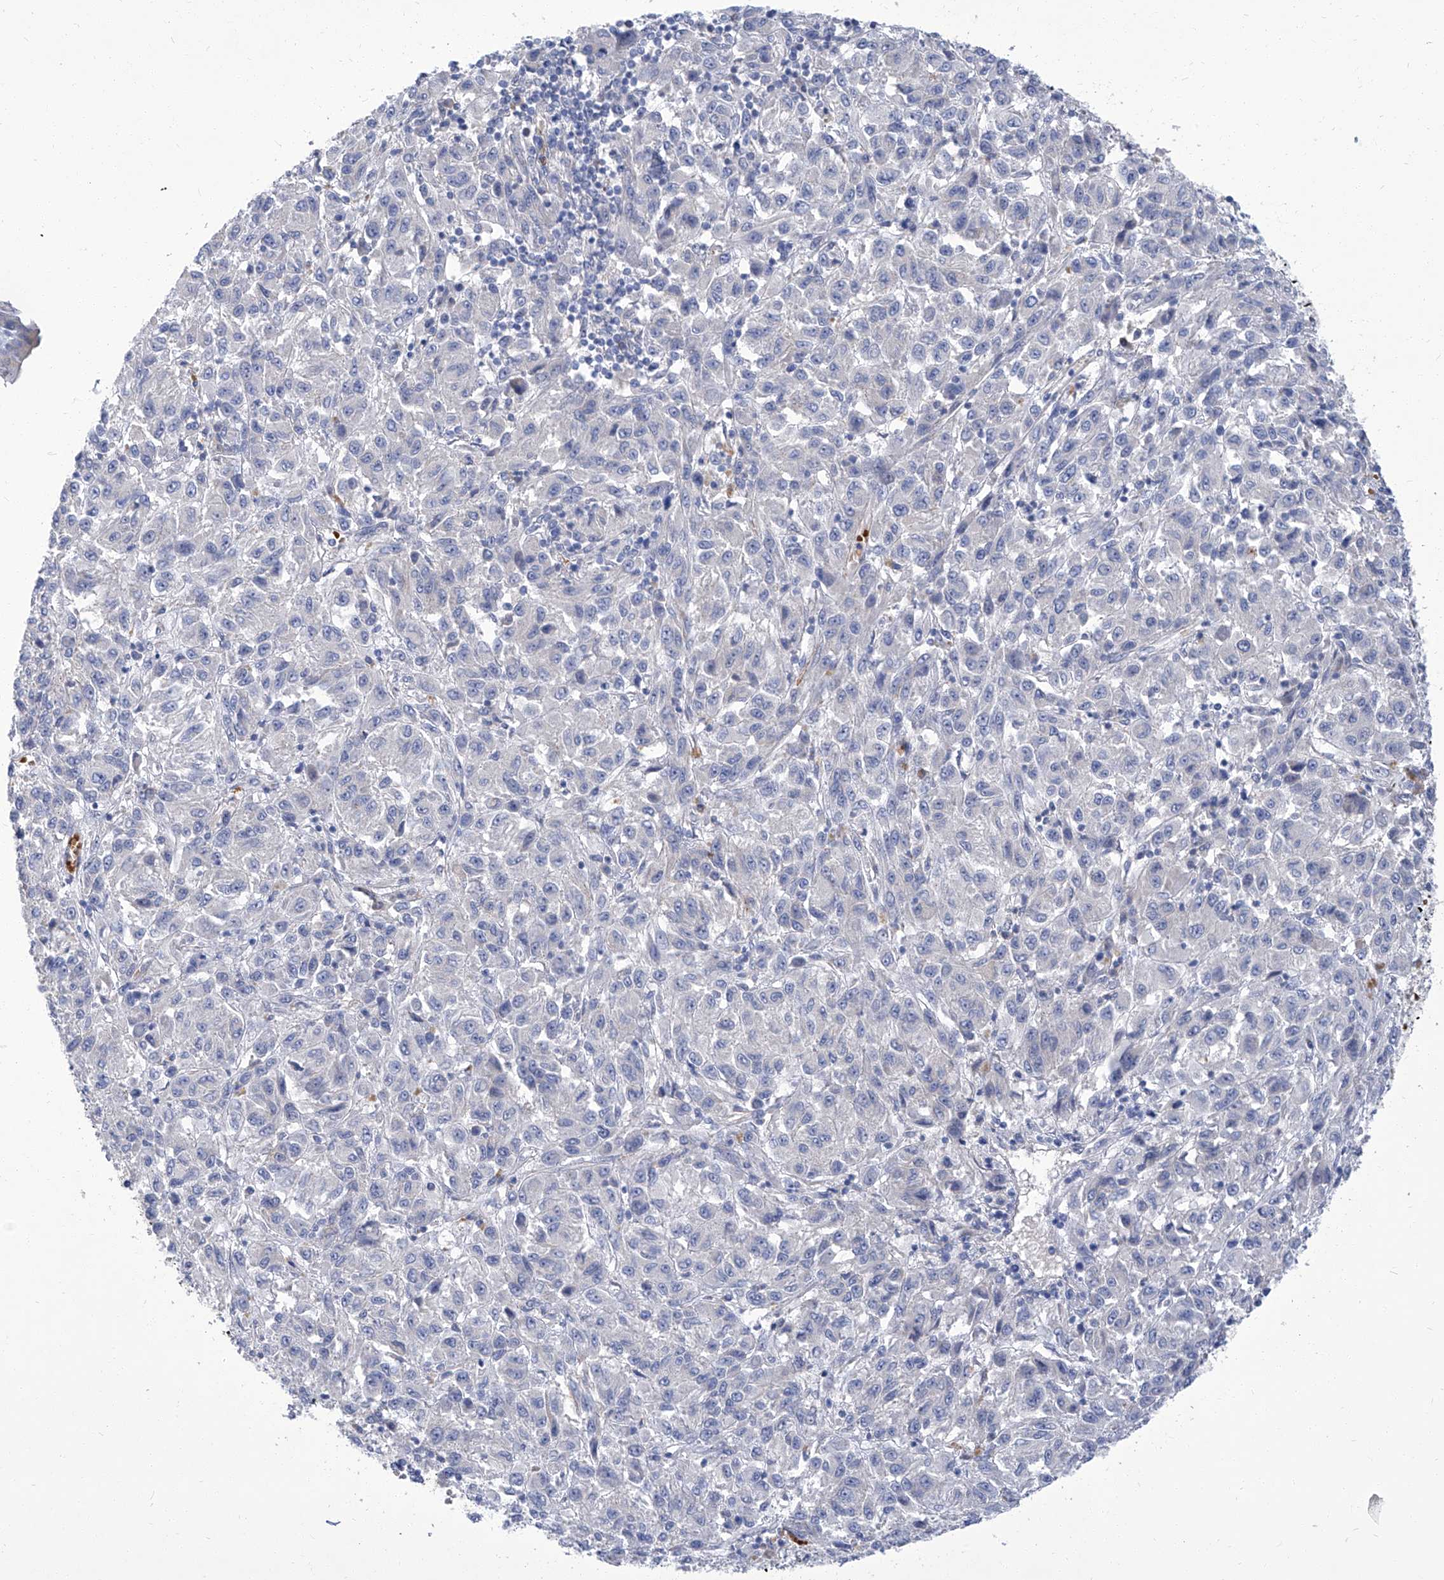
{"staining": {"intensity": "negative", "quantity": "none", "location": "none"}, "tissue": "melanoma", "cell_type": "Tumor cells", "image_type": "cancer", "snomed": [{"axis": "morphology", "description": "Malignant melanoma, Metastatic site"}, {"axis": "topography", "description": "Lung"}], "caption": "This is an immunohistochemistry image of melanoma. There is no expression in tumor cells.", "gene": "PARD3", "patient": {"sex": "male", "age": 64}}